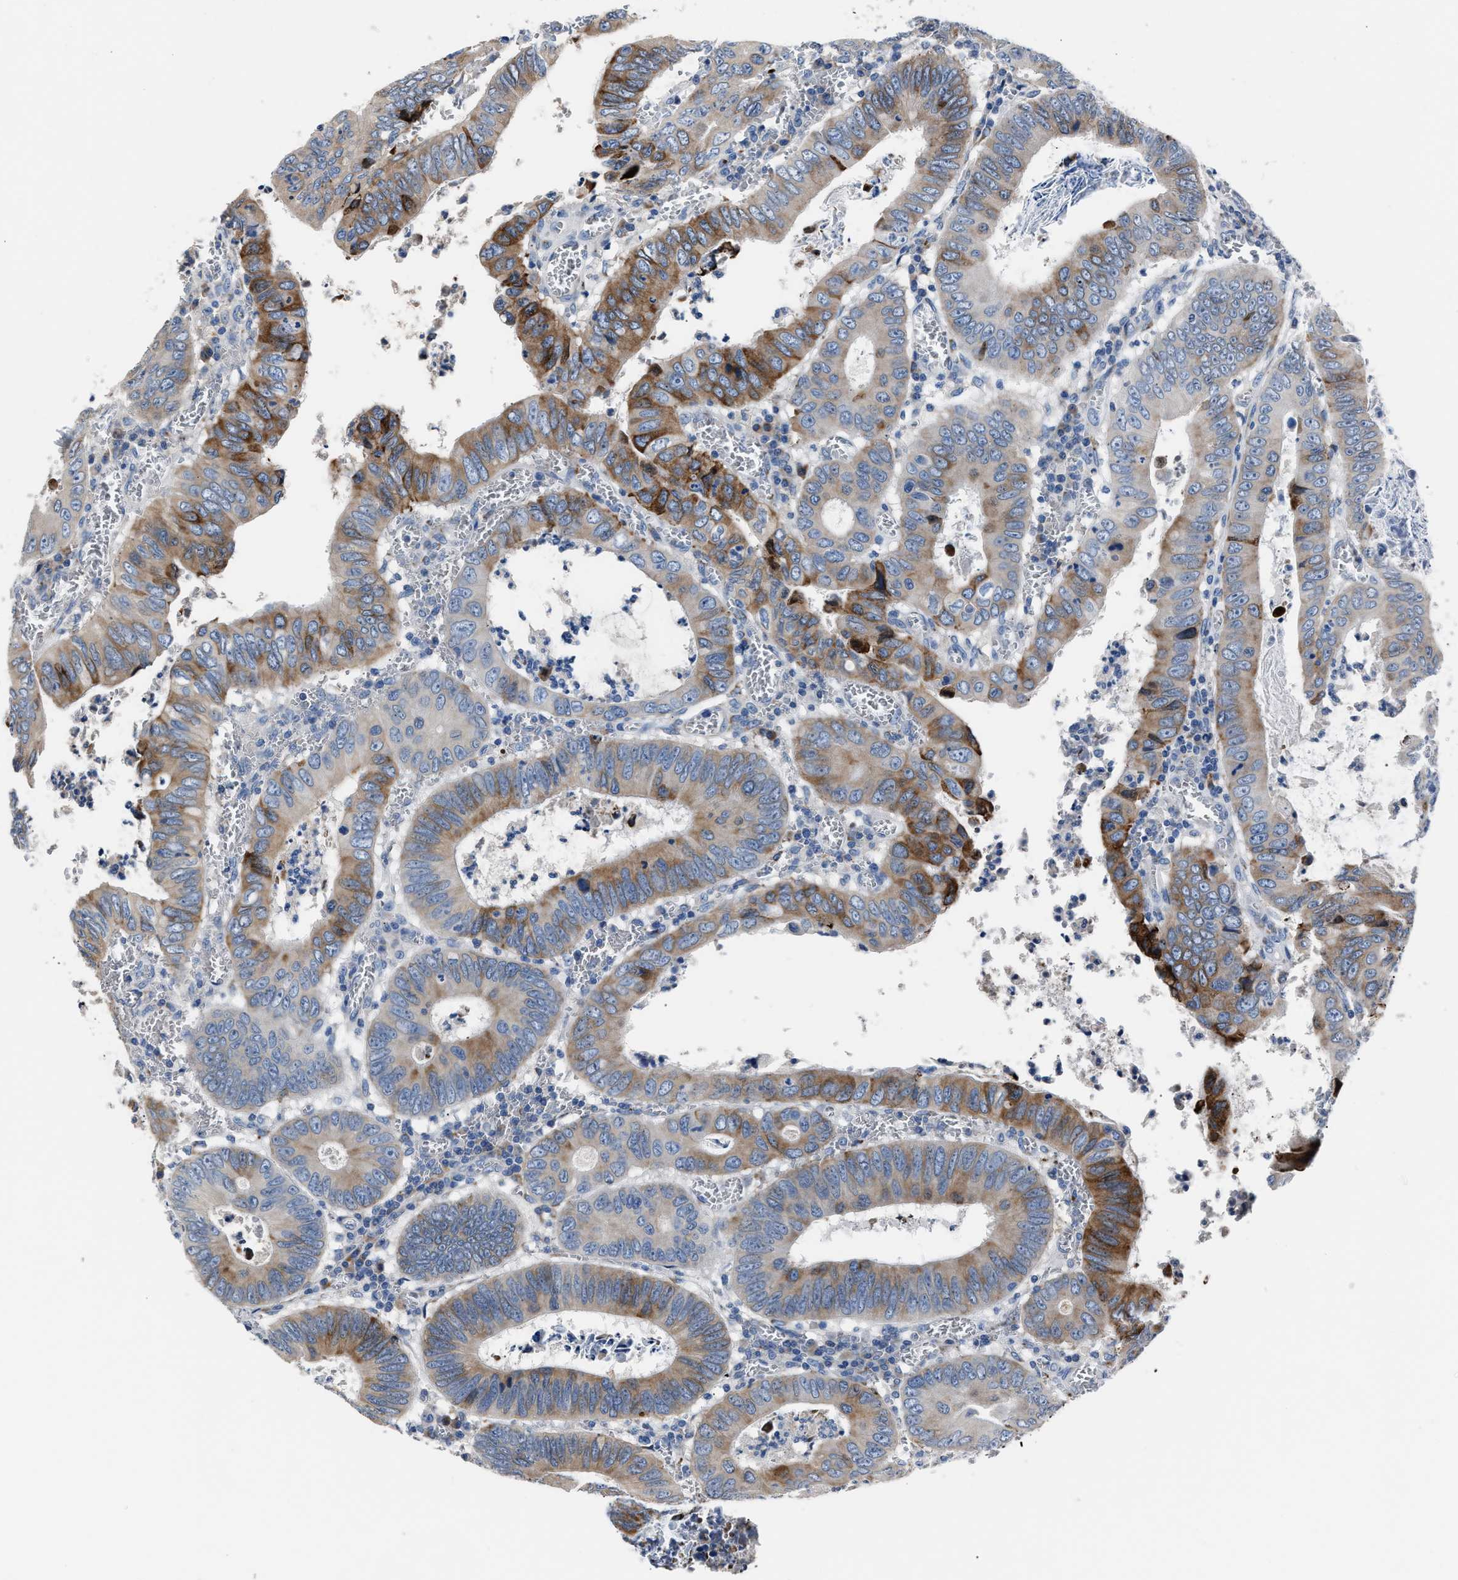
{"staining": {"intensity": "moderate", "quantity": "25%-75%", "location": "cytoplasmic/membranous"}, "tissue": "colorectal cancer", "cell_type": "Tumor cells", "image_type": "cancer", "snomed": [{"axis": "morphology", "description": "Inflammation, NOS"}, {"axis": "morphology", "description": "Adenocarcinoma, NOS"}, {"axis": "topography", "description": "Colon"}], "caption": "Tumor cells reveal medium levels of moderate cytoplasmic/membranous staining in approximately 25%-75% of cells in human adenocarcinoma (colorectal).", "gene": "DNAJC24", "patient": {"sex": "male", "age": 72}}